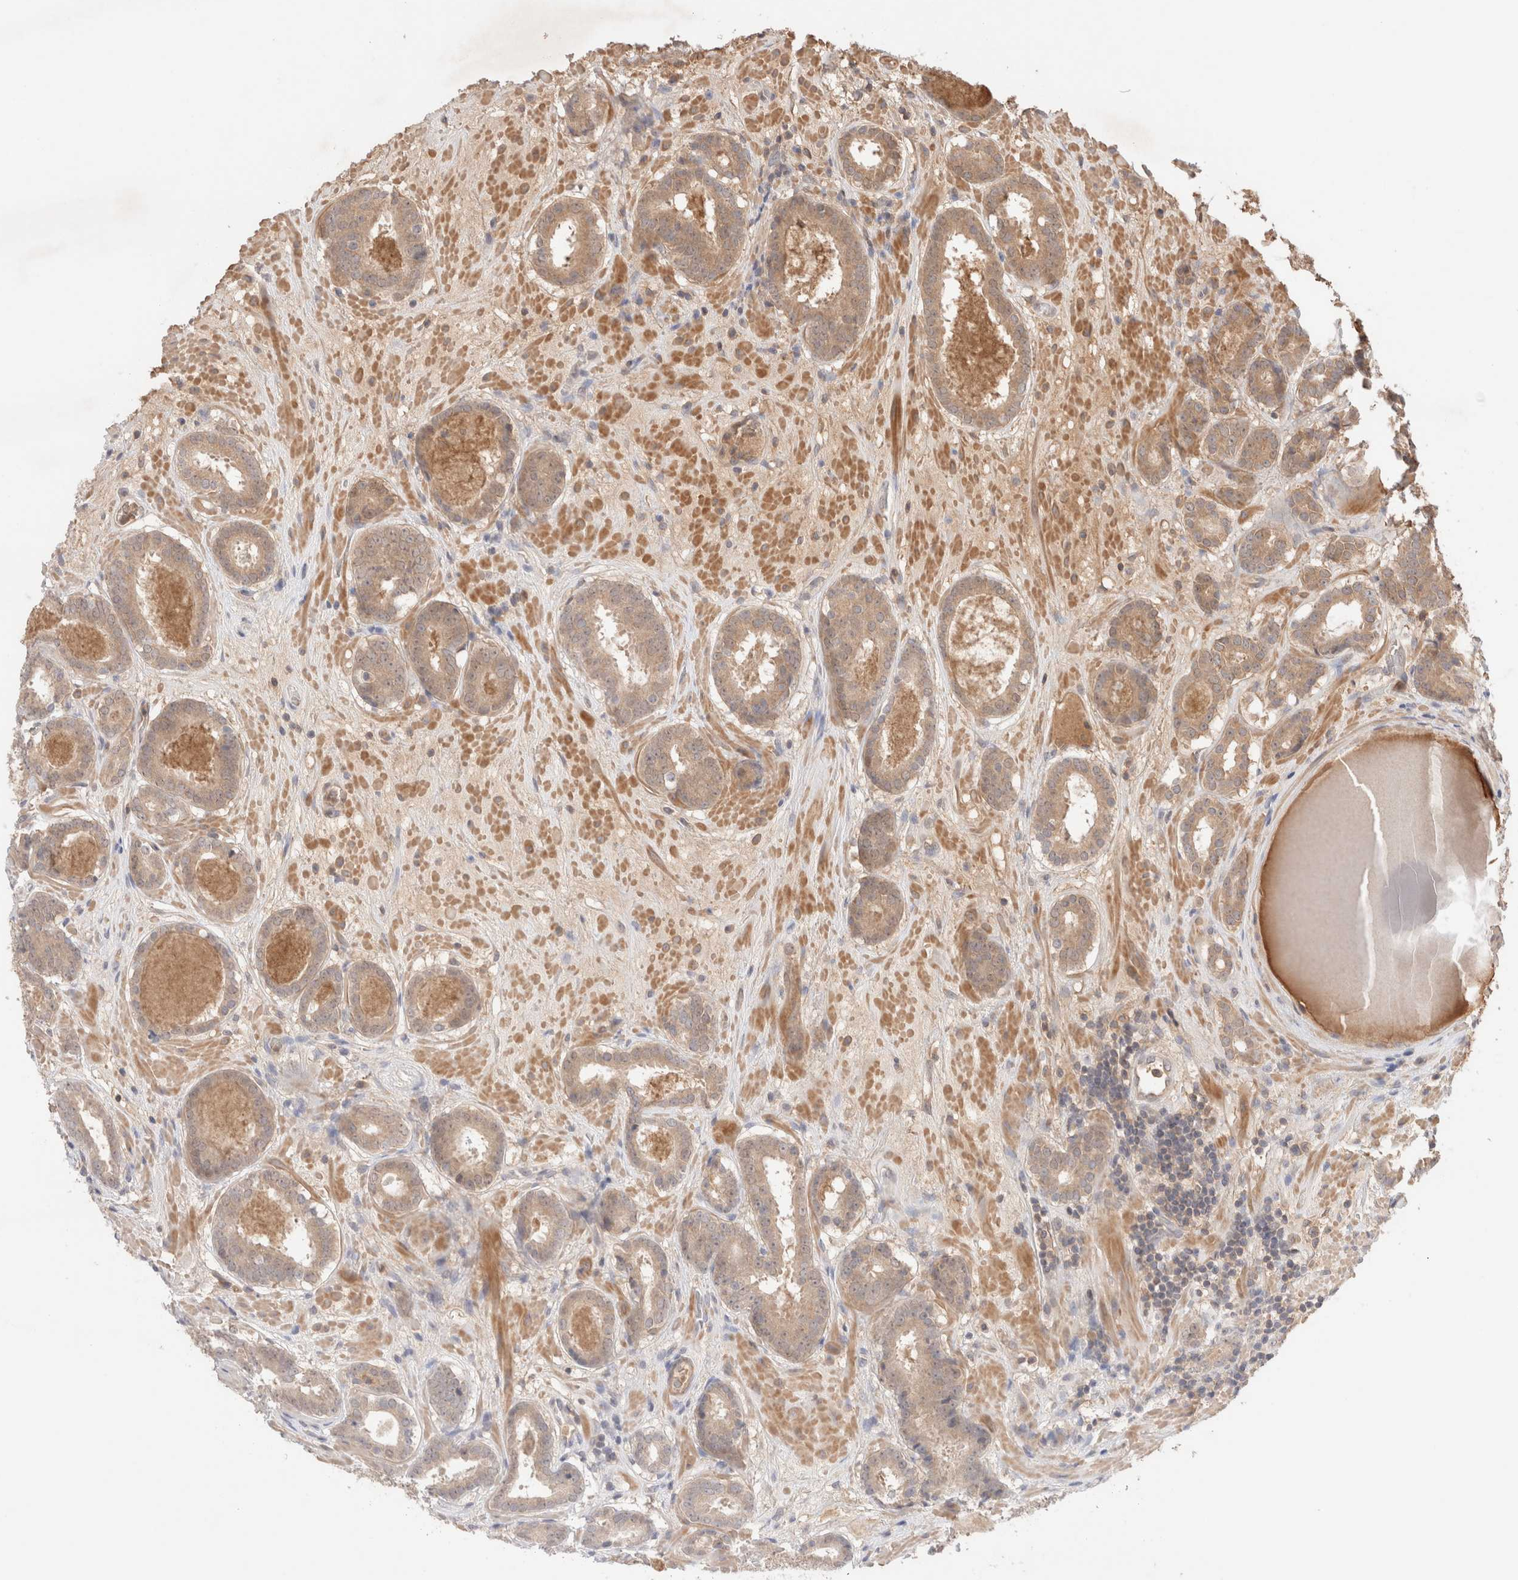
{"staining": {"intensity": "weak", "quantity": ">75%", "location": "cytoplasmic/membranous"}, "tissue": "prostate cancer", "cell_type": "Tumor cells", "image_type": "cancer", "snomed": [{"axis": "morphology", "description": "Adenocarcinoma, Low grade"}, {"axis": "topography", "description": "Prostate"}], "caption": "The immunohistochemical stain labels weak cytoplasmic/membranous positivity in tumor cells of prostate cancer tissue. The staining is performed using DAB brown chromogen to label protein expression. The nuclei are counter-stained blue using hematoxylin.", "gene": "CARNMT1", "patient": {"sex": "male", "age": 69}}